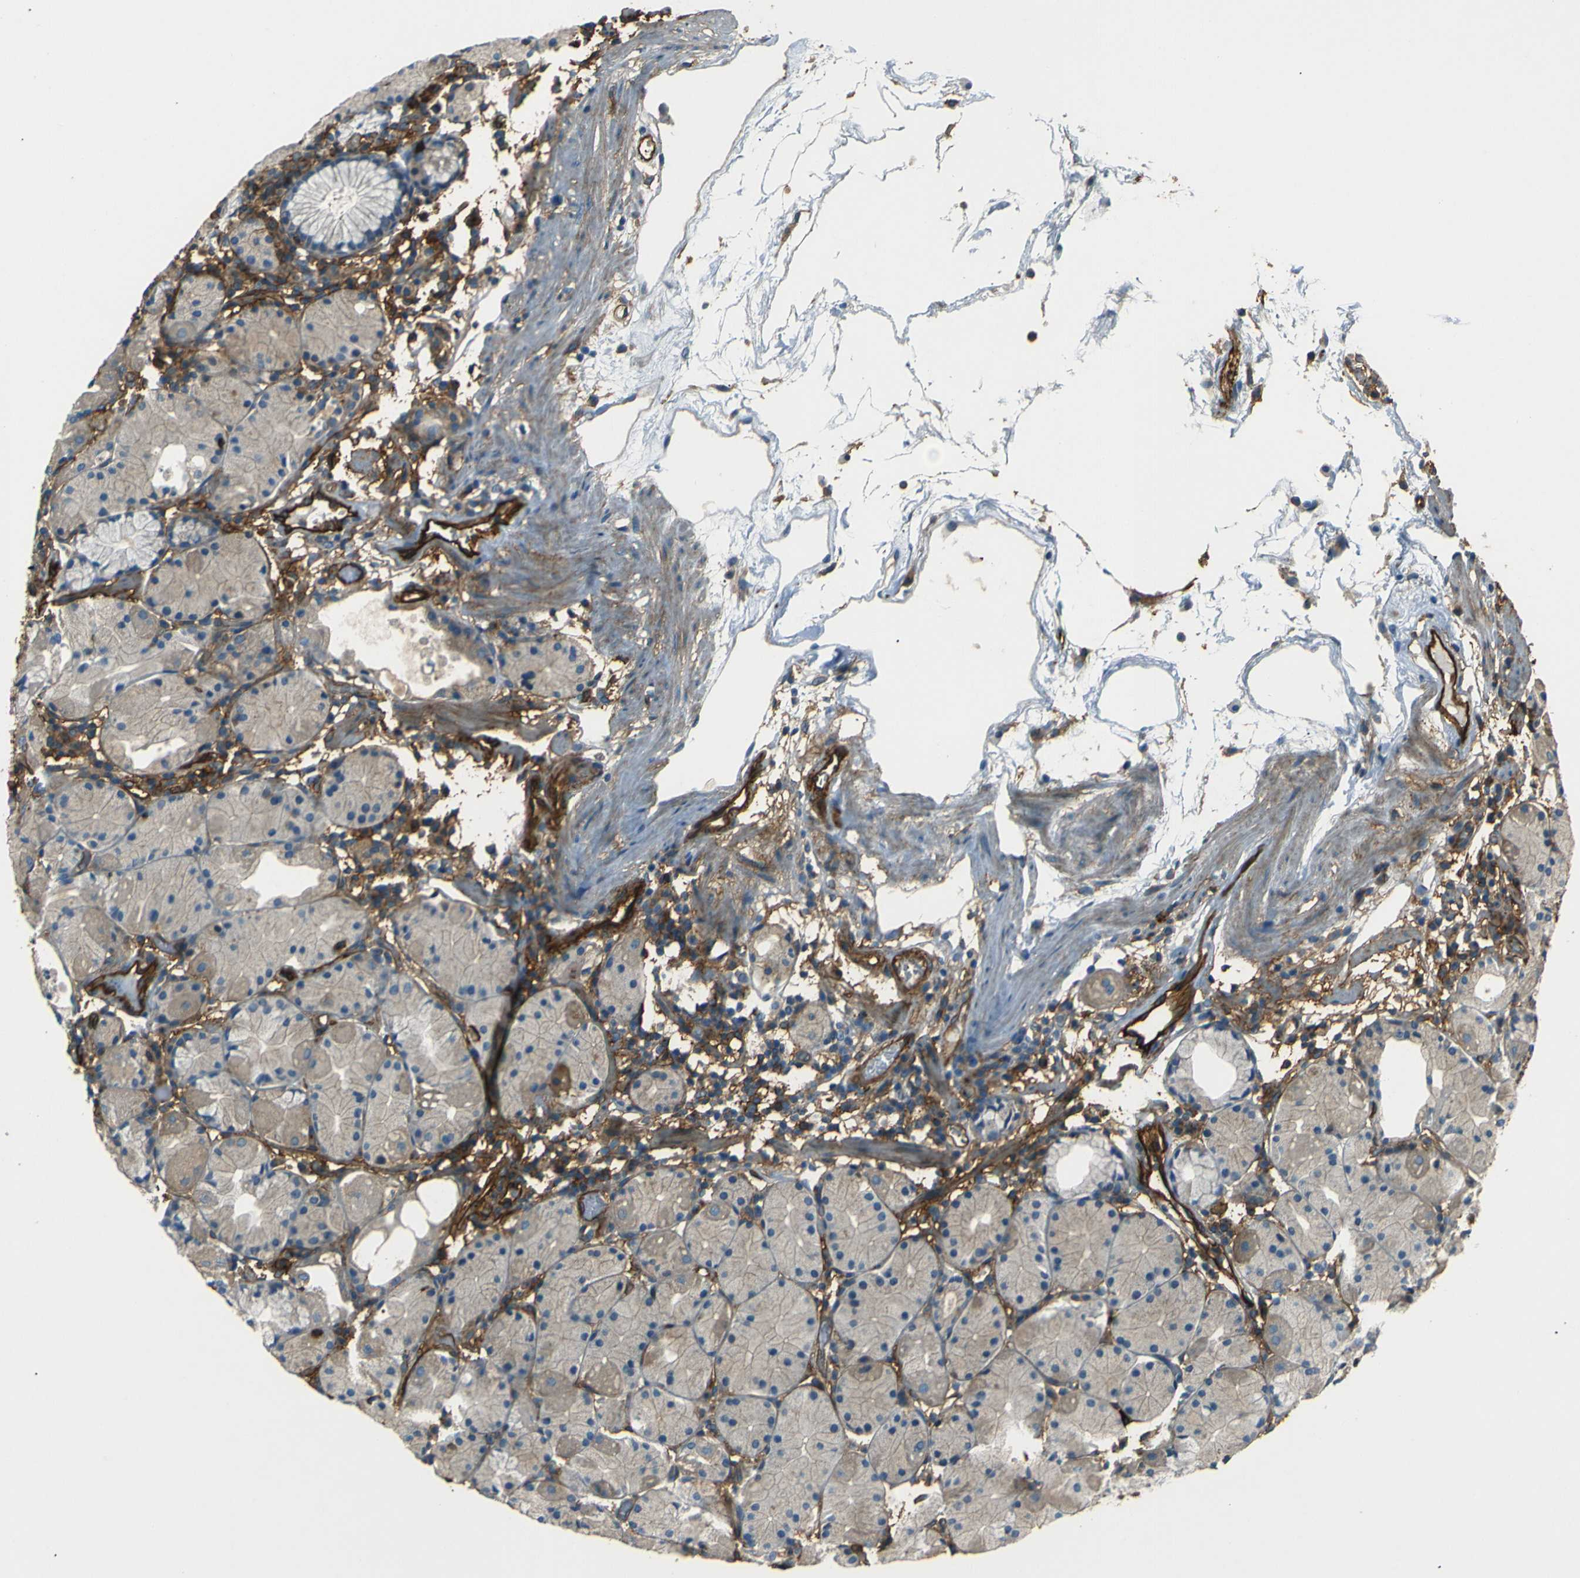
{"staining": {"intensity": "weak", "quantity": "<25%", "location": "cytoplasmic/membranous"}, "tissue": "stomach", "cell_type": "Glandular cells", "image_type": "normal", "snomed": [{"axis": "morphology", "description": "Normal tissue, NOS"}, {"axis": "topography", "description": "Stomach"}, {"axis": "topography", "description": "Stomach, lower"}], "caption": "This is an IHC image of unremarkable human stomach. There is no positivity in glandular cells.", "gene": "ENTPD1", "patient": {"sex": "female", "age": 75}}